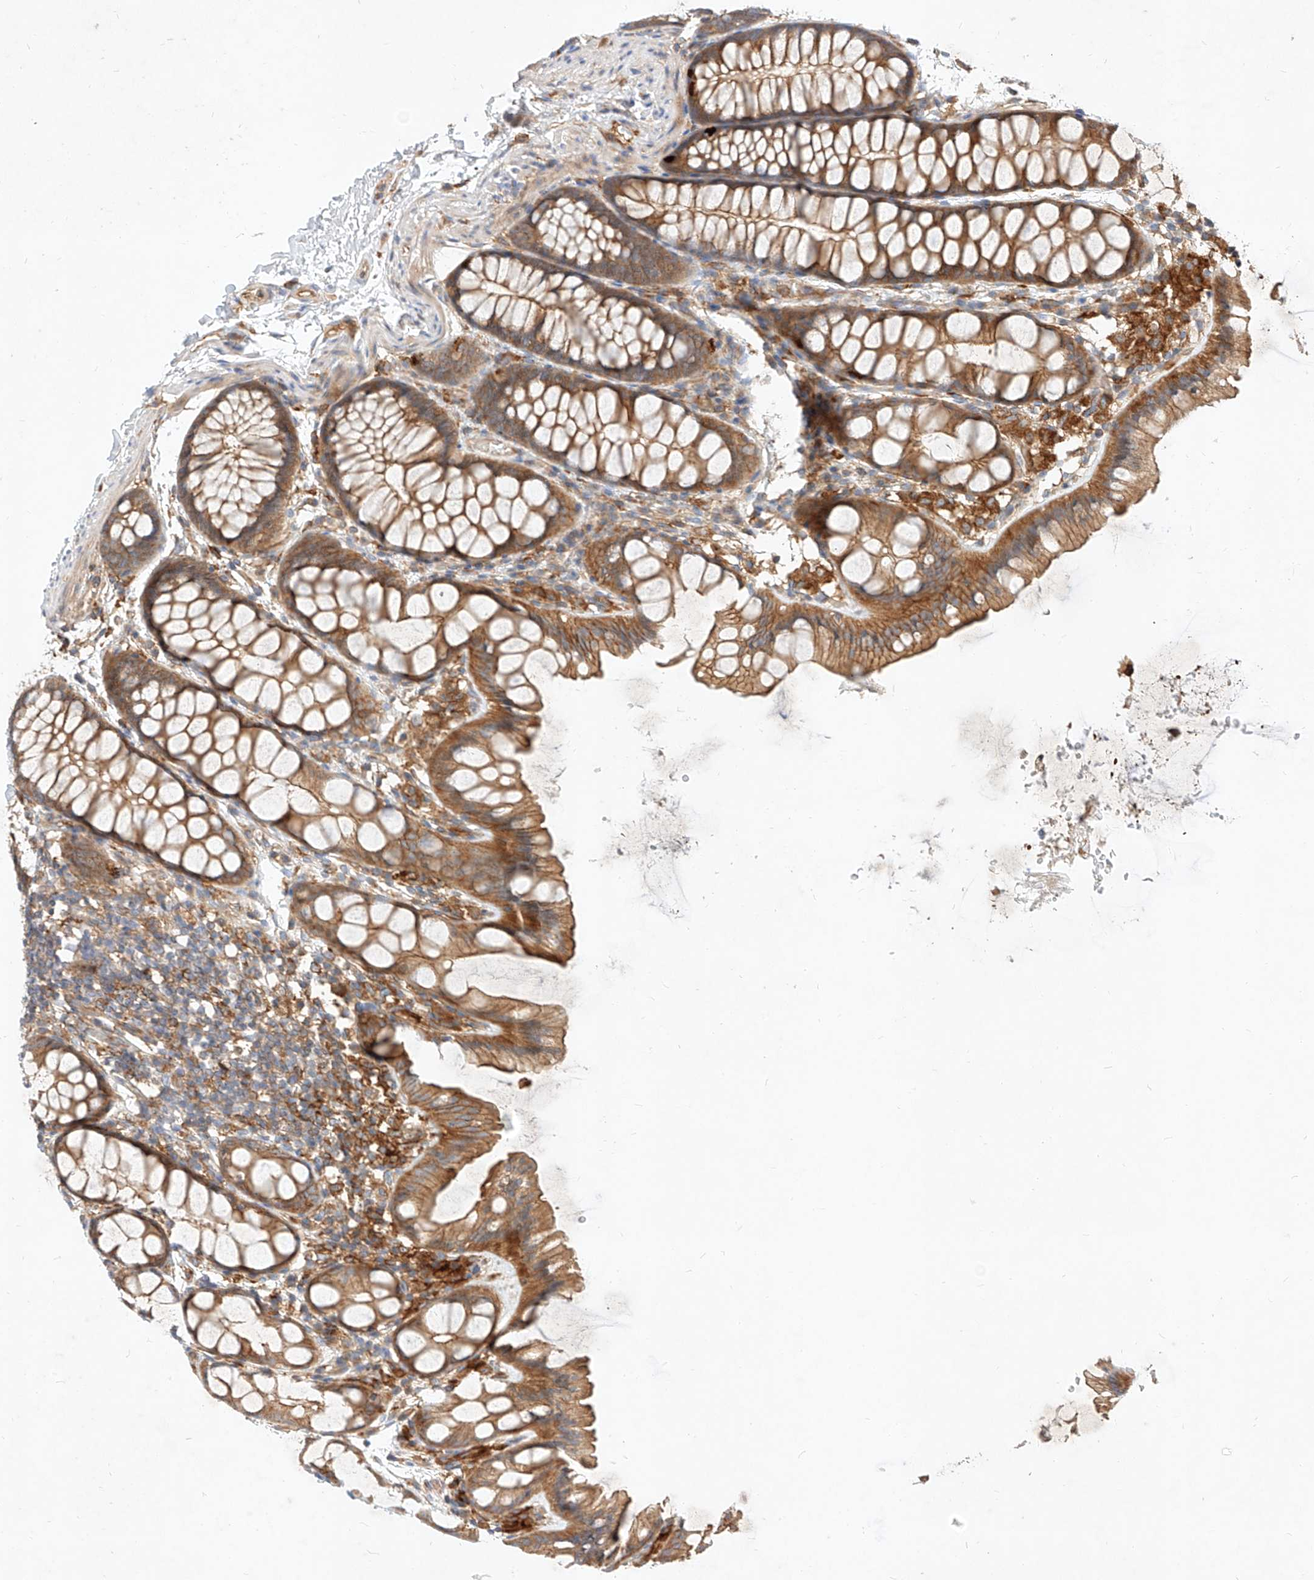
{"staining": {"intensity": "weak", "quantity": "25%-75%", "location": "cytoplasmic/membranous"}, "tissue": "colon", "cell_type": "Endothelial cells", "image_type": "normal", "snomed": [{"axis": "morphology", "description": "Normal tissue, NOS"}, {"axis": "topography", "description": "Colon"}], "caption": "A high-resolution photomicrograph shows IHC staining of normal colon, which reveals weak cytoplasmic/membranous expression in about 25%-75% of endothelial cells.", "gene": "NFAM1", "patient": {"sex": "male", "age": 47}}